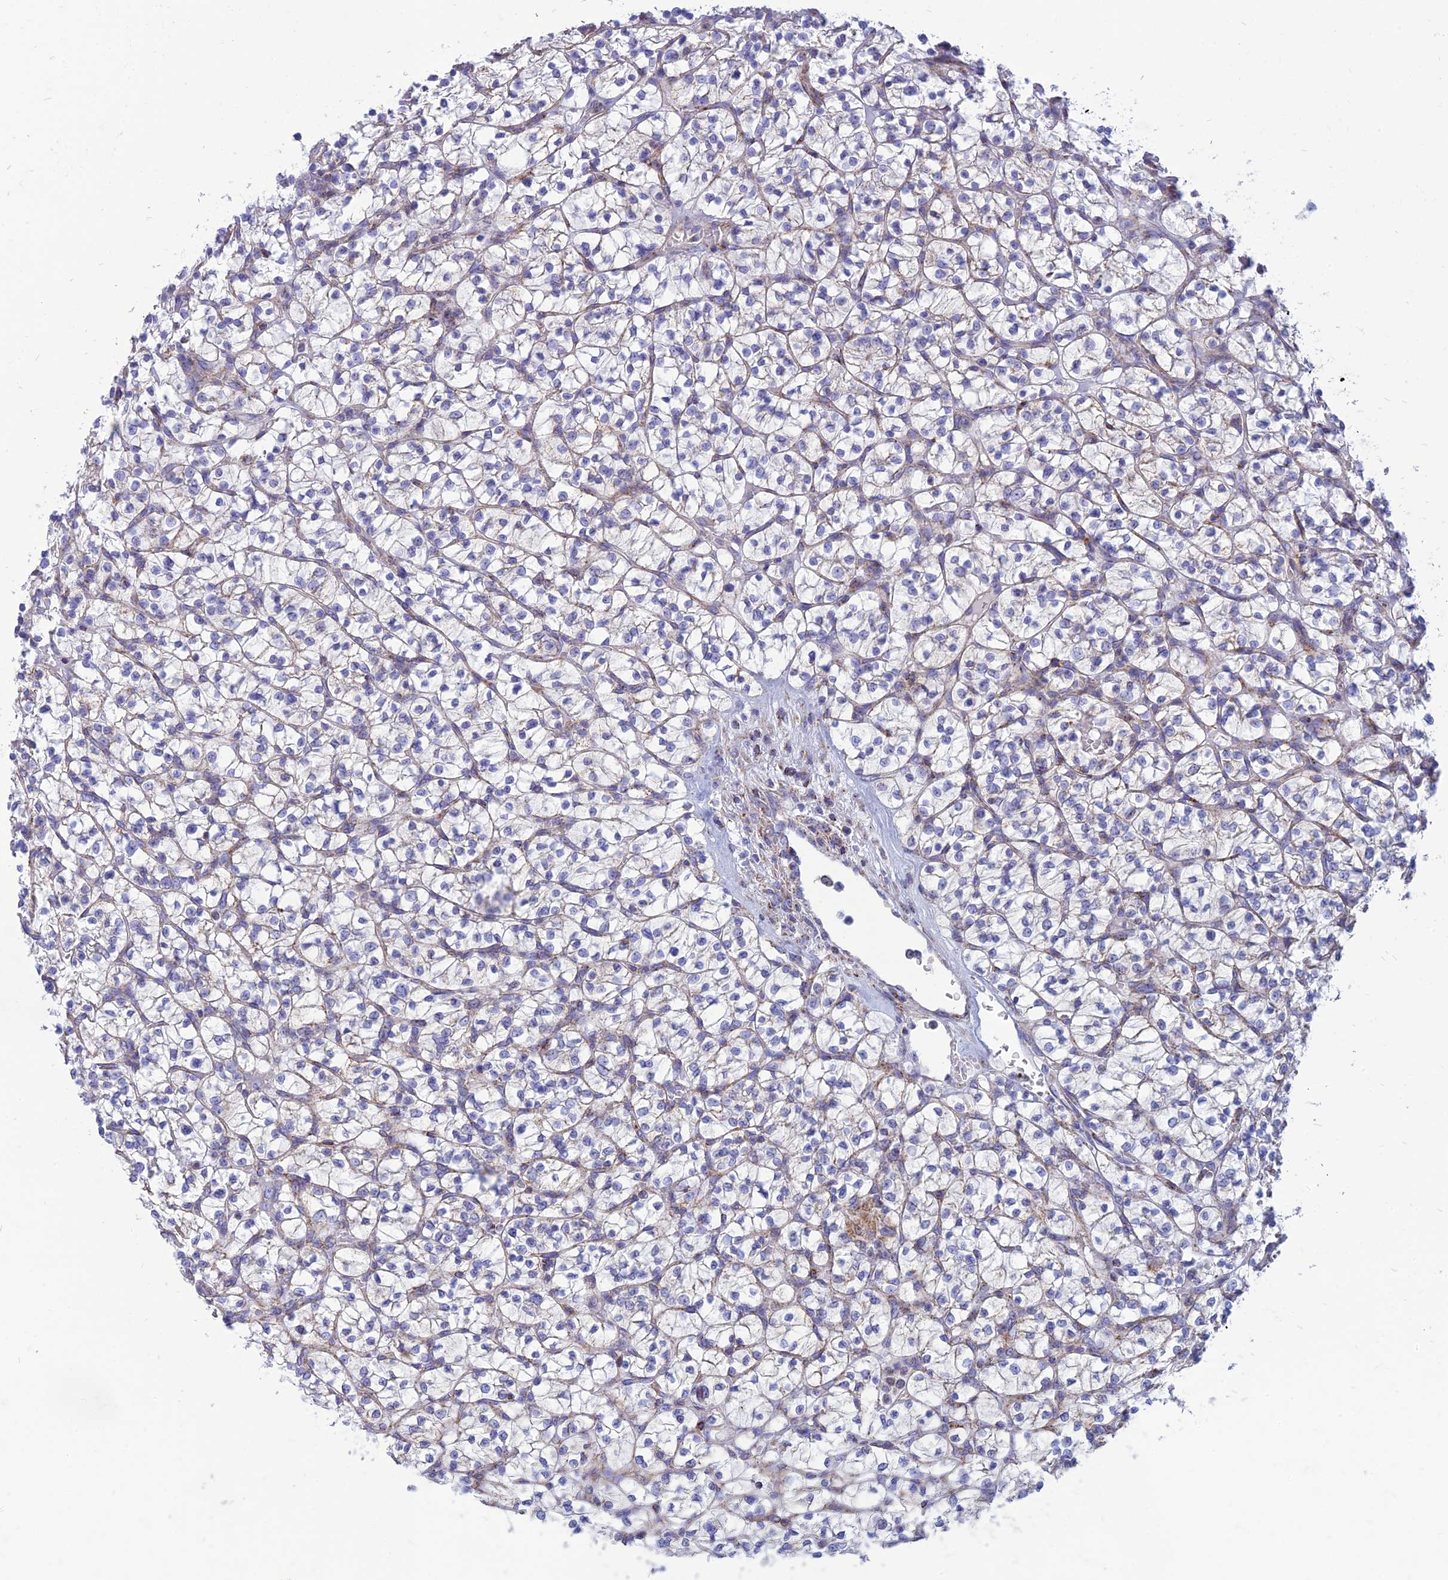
{"staining": {"intensity": "negative", "quantity": "none", "location": "none"}, "tissue": "renal cancer", "cell_type": "Tumor cells", "image_type": "cancer", "snomed": [{"axis": "morphology", "description": "Adenocarcinoma, NOS"}, {"axis": "topography", "description": "Kidney"}], "caption": "The histopathology image displays no significant positivity in tumor cells of renal cancer (adenocarcinoma).", "gene": "PACC1", "patient": {"sex": "female", "age": 64}}